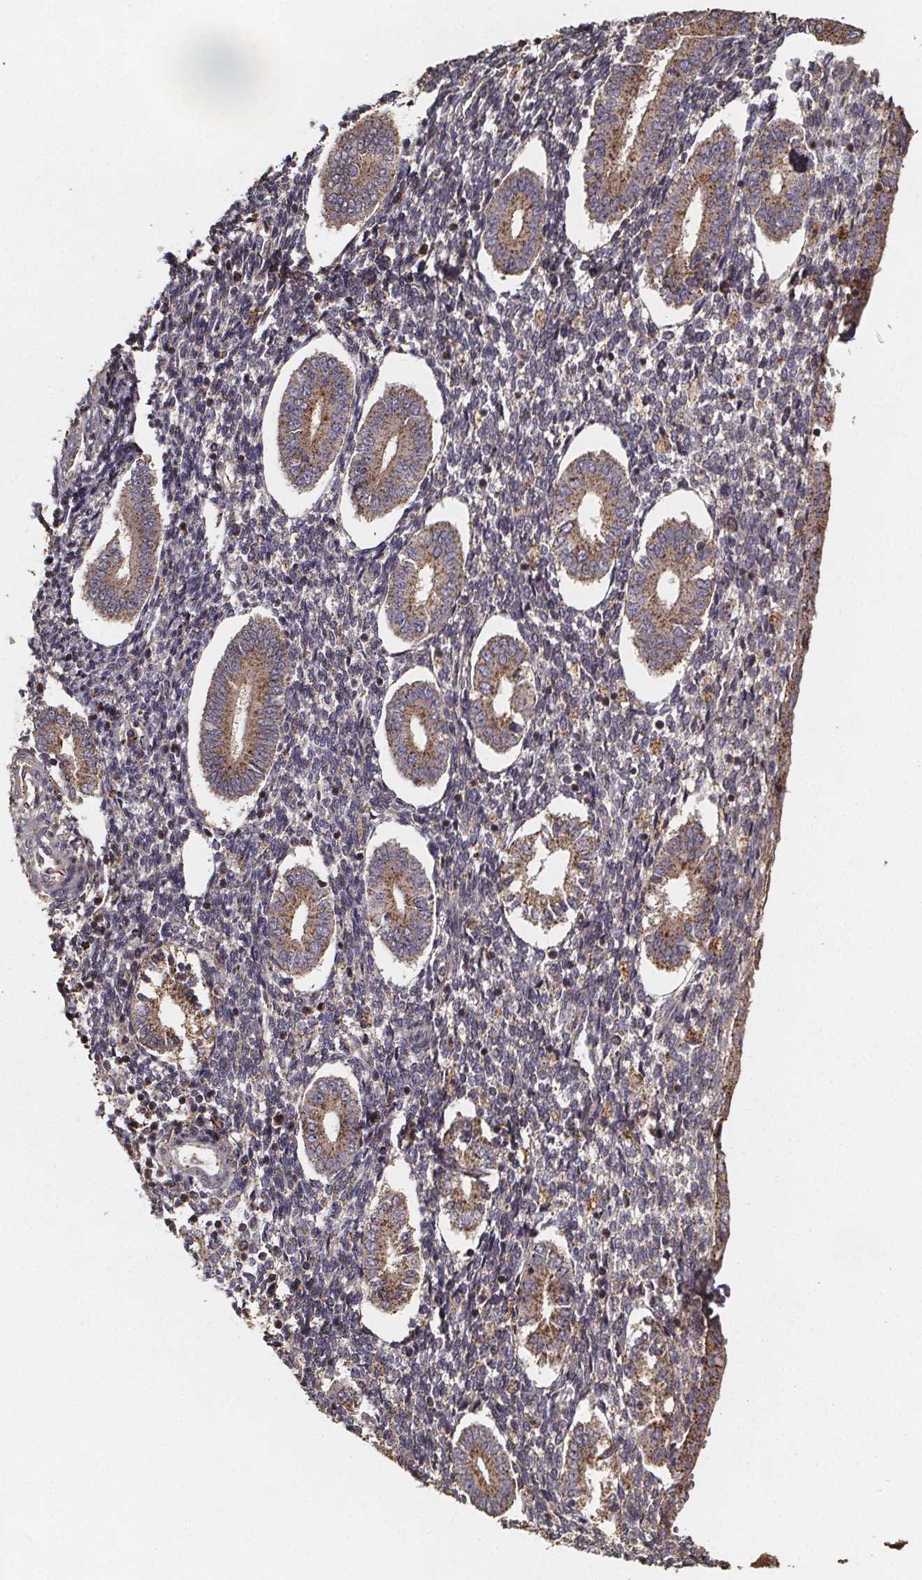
{"staining": {"intensity": "negative", "quantity": "none", "location": "none"}, "tissue": "endometrium", "cell_type": "Cells in endometrial stroma", "image_type": "normal", "snomed": [{"axis": "morphology", "description": "Normal tissue, NOS"}, {"axis": "topography", "description": "Endometrium"}], "caption": "Immunohistochemistry (IHC) histopathology image of normal endometrium stained for a protein (brown), which exhibits no expression in cells in endometrial stroma.", "gene": "ZNF879", "patient": {"sex": "female", "age": 40}}